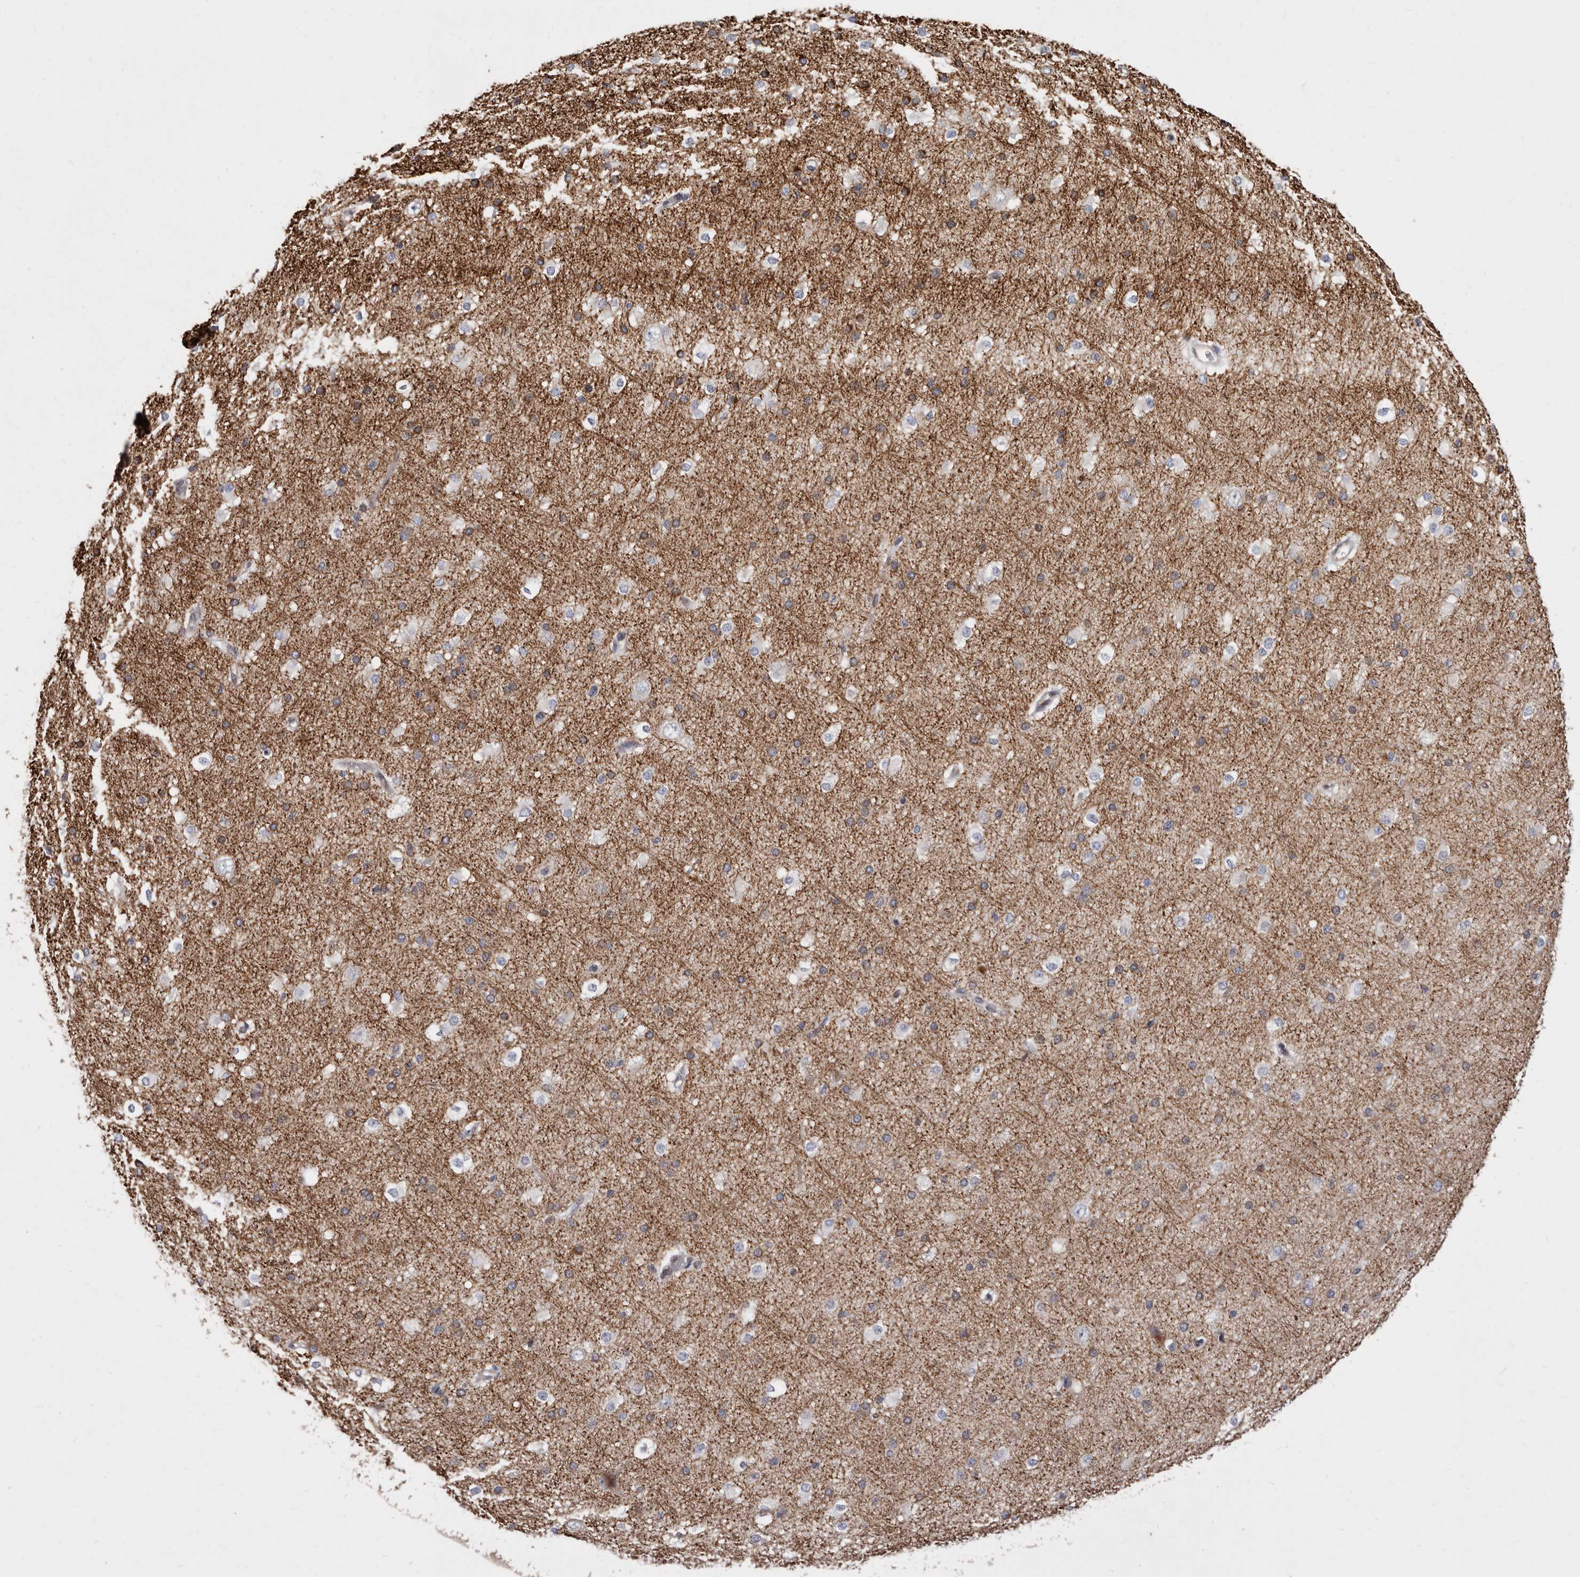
{"staining": {"intensity": "negative", "quantity": "none", "location": "none"}, "tissue": "cerebral cortex", "cell_type": "Endothelial cells", "image_type": "normal", "snomed": [{"axis": "morphology", "description": "Normal tissue, NOS"}, {"axis": "morphology", "description": "Developmental malformation"}, {"axis": "topography", "description": "Cerebral cortex"}], "caption": "This is an immunohistochemistry (IHC) histopathology image of unremarkable human cerebral cortex. There is no positivity in endothelial cells.", "gene": "TIMM17B", "patient": {"sex": "female", "age": 30}}